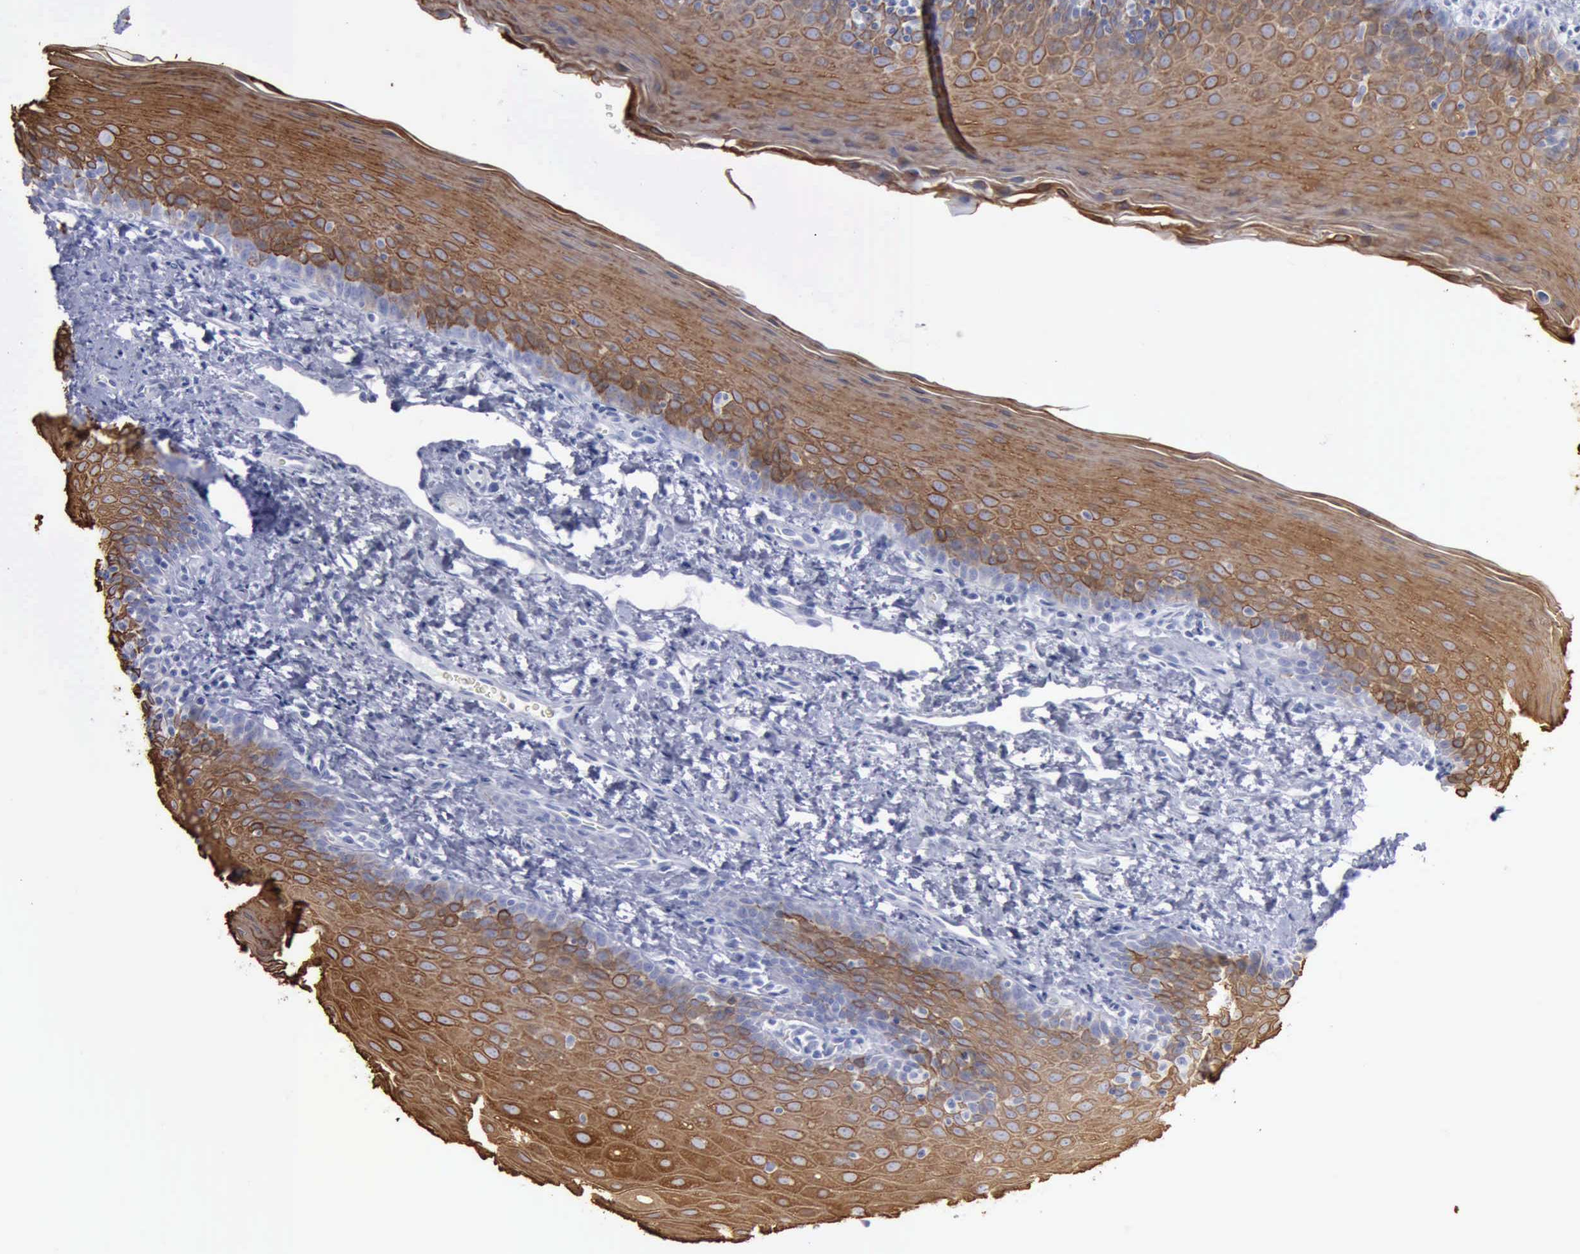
{"staining": {"intensity": "moderate", "quantity": ">75%", "location": "cytoplasmic/membranous"}, "tissue": "oral mucosa", "cell_type": "Squamous epithelial cells", "image_type": "normal", "snomed": [{"axis": "morphology", "description": "Normal tissue, NOS"}, {"axis": "topography", "description": "Oral tissue"}], "caption": "Normal oral mucosa exhibits moderate cytoplasmic/membranous staining in approximately >75% of squamous epithelial cells, visualized by immunohistochemistry. (Brightfield microscopy of DAB IHC at high magnification).", "gene": "KRT13", "patient": {"sex": "male", "age": 20}}